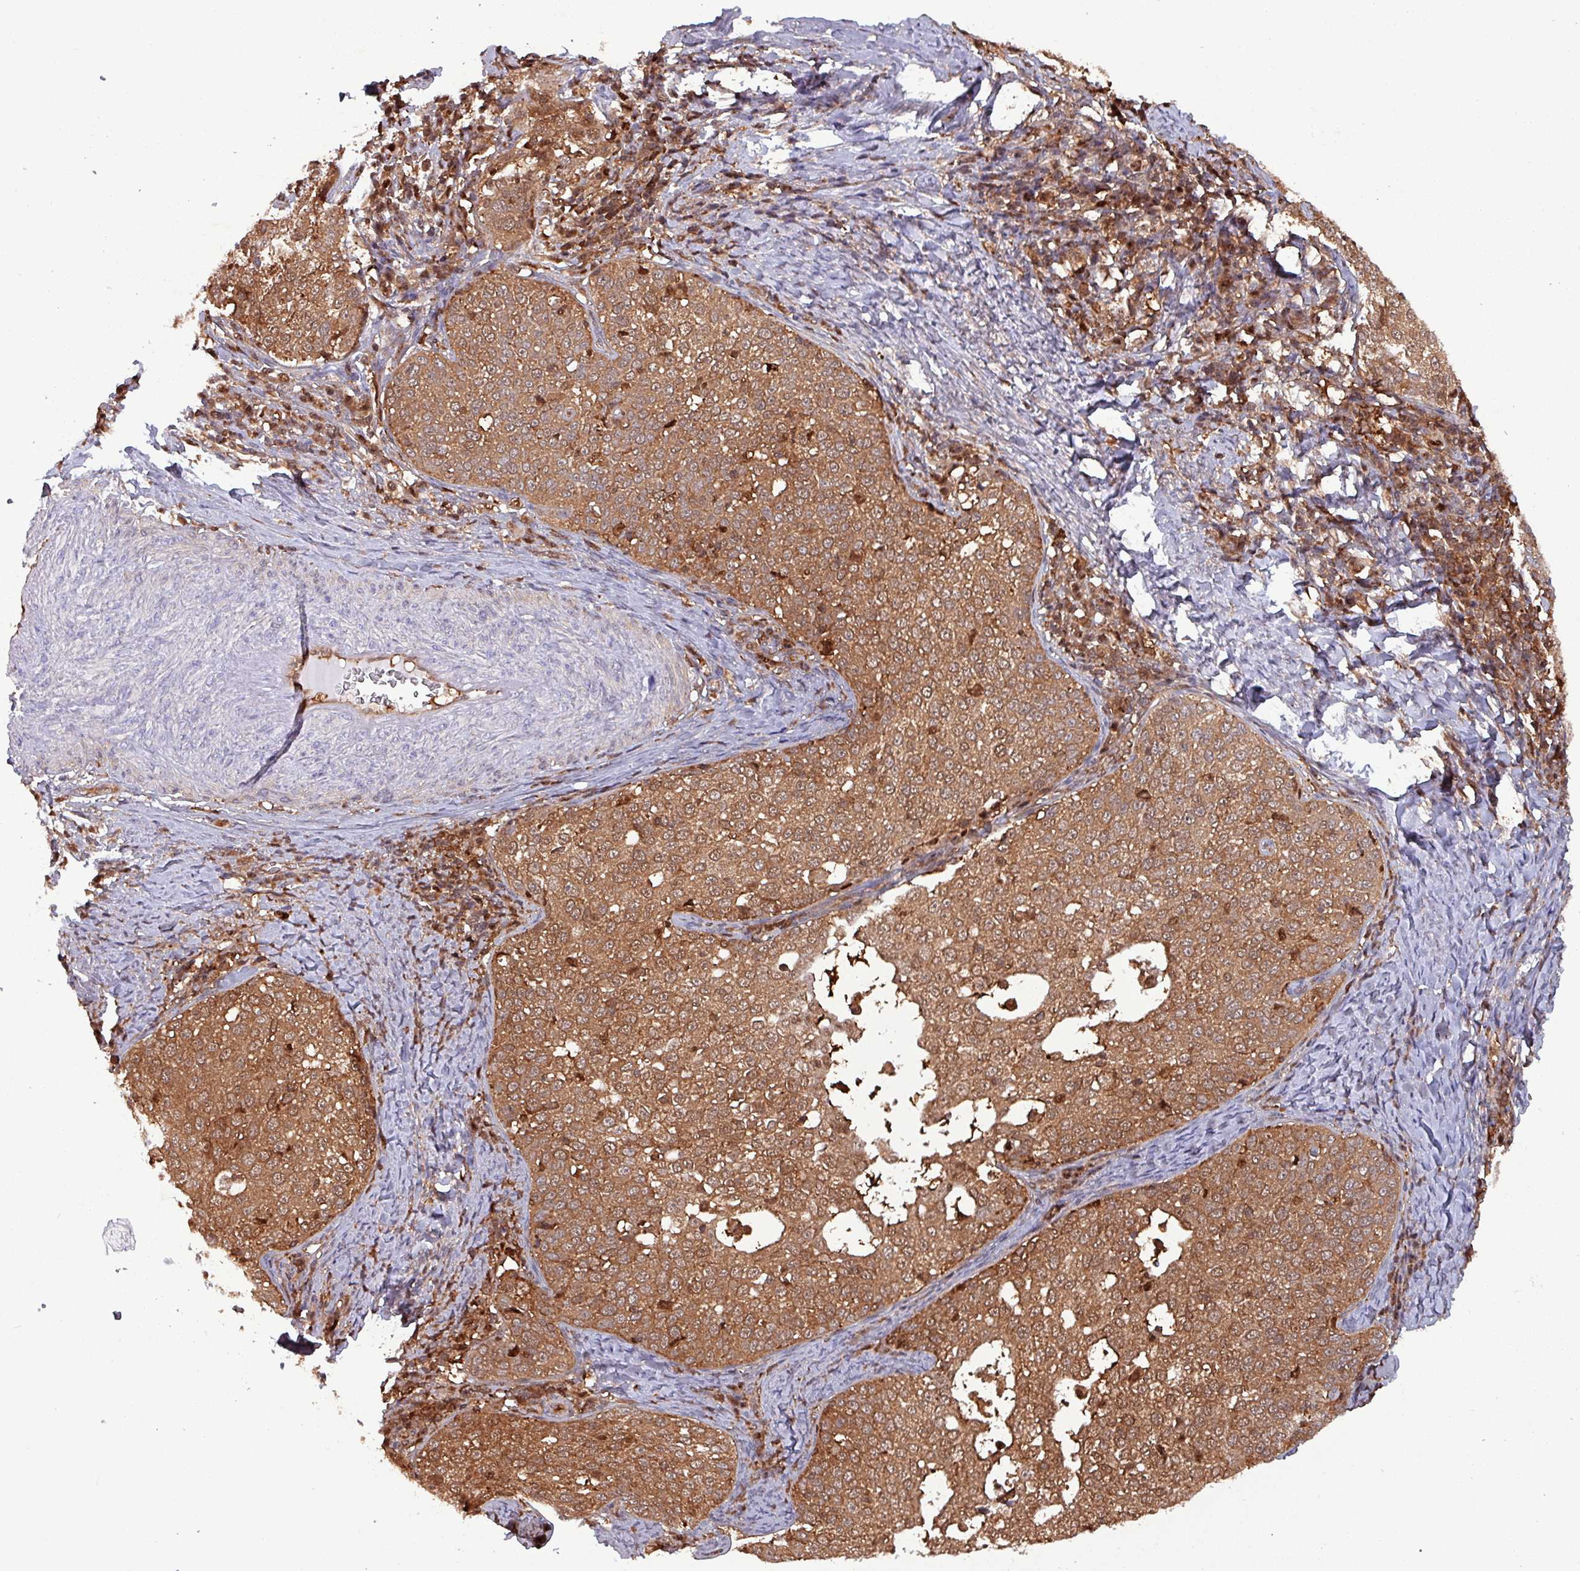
{"staining": {"intensity": "moderate", "quantity": ">75%", "location": "cytoplasmic/membranous"}, "tissue": "cervical cancer", "cell_type": "Tumor cells", "image_type": "cancer", "snomed": [{"axis": "morphology", "description": "Squamous cell carcinoma, NOS"}, {"axis": "topography", "description": "Cervix"}], "caption": "Protein expression analysis of human cervical cancer reveals moderate cytoplasmic/membranous positivity in approximately >75% of tumor cells. The staining was performed using DAB, with brown indicating positive protein expression. Nuclei are stained blue with hematoxylin.", "gene": "PSMB8", "patient": {"sex": "female", "age": 57}}